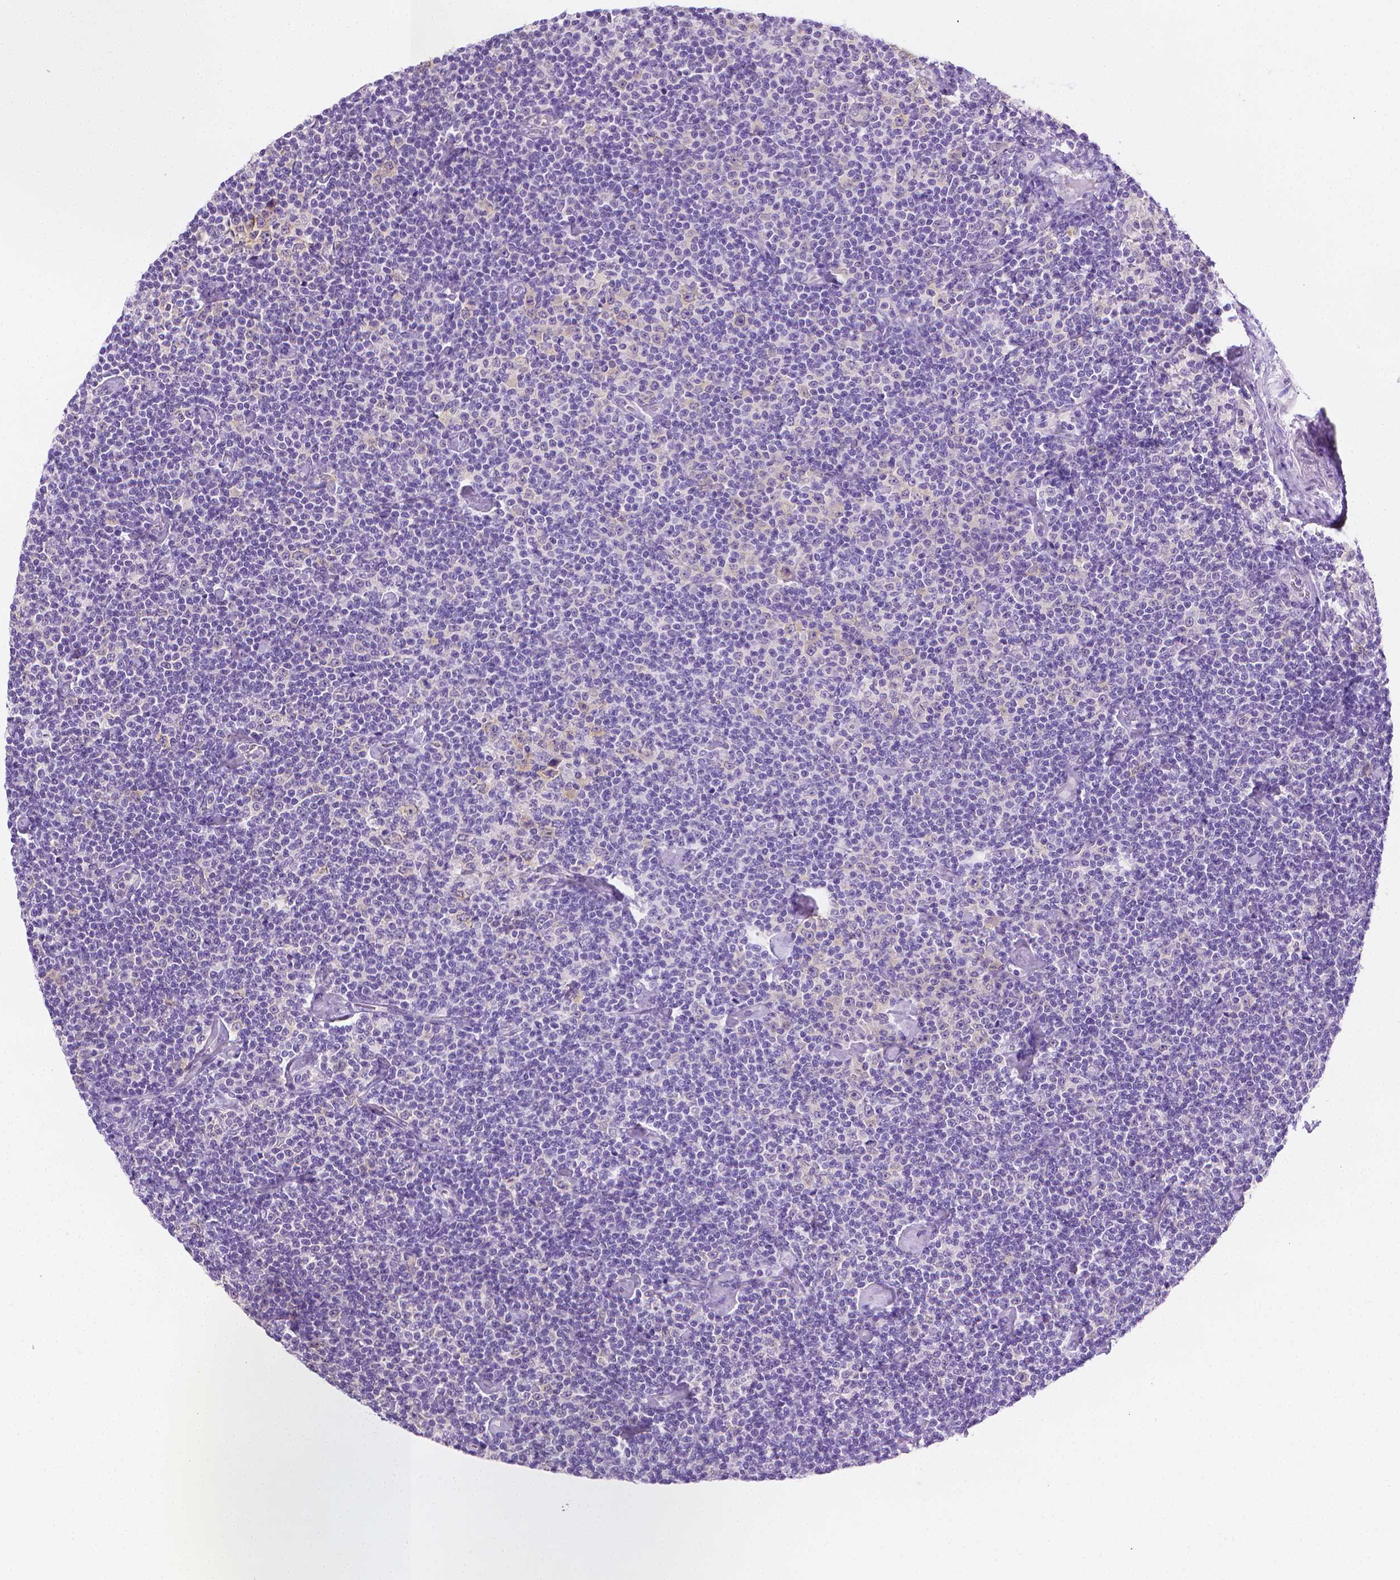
{"staining": {"intensity": "negative", "quantity": "none", "location": "none"}, "tissue": "lymphoma", "cell_type": "Tumor cells", "image_type": "cancer", "snomed": [{"axis": "morphology", "description": "Malignant lymphoma, non-Hodgkin's type, Low grade"}, {"axis": "topography", "description": "Lymph node"}], "caption": "The IHC histopathology image has no significant expression in tumor cells of lymphoma tissue.", "gene": "FASN", "patient": {"sex": "male", "age": 81}}